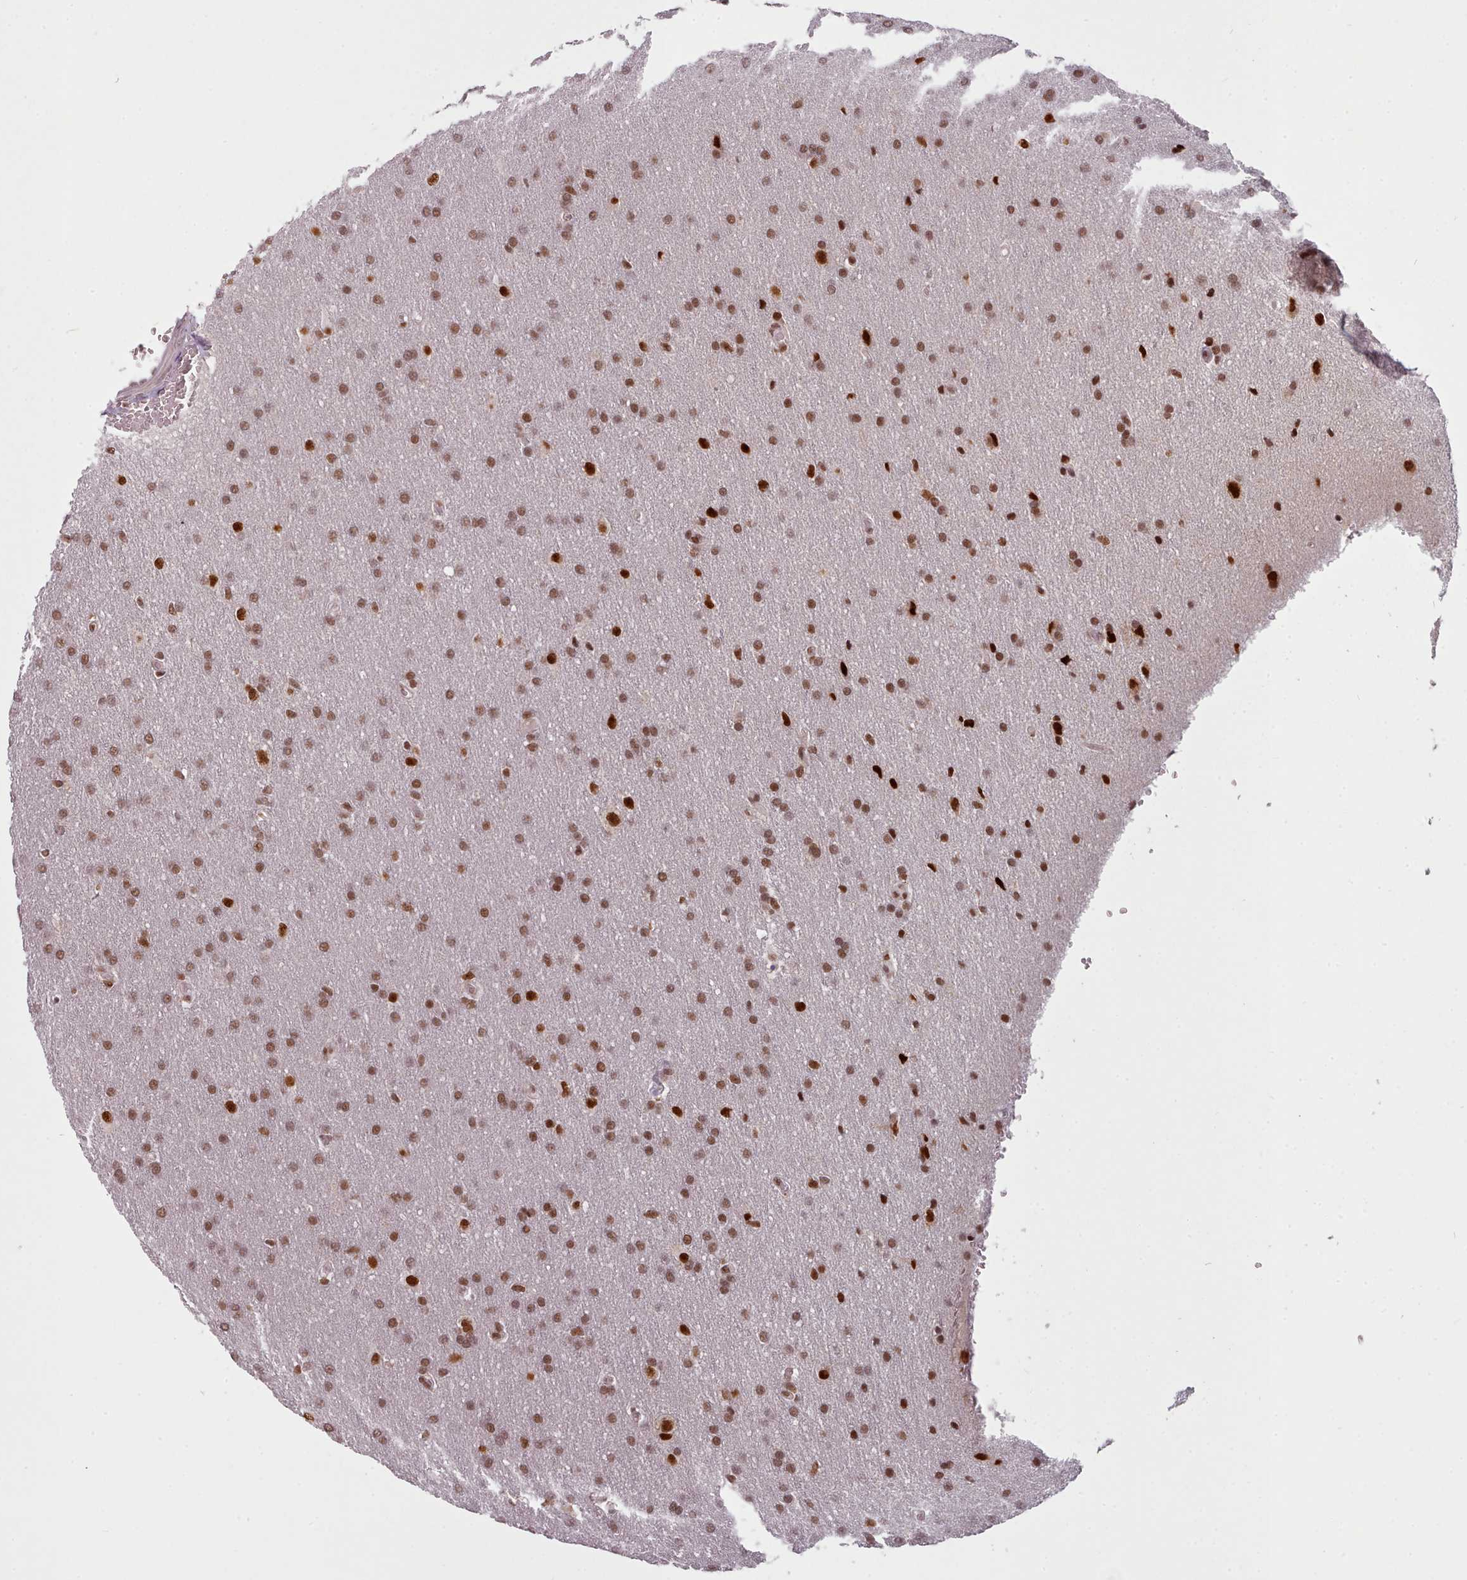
{"staining": {"intensity": "strong", "quantity": ">75%", "location": "nuclear"}, "tissue": "glioma", "cell_type": "Tumor cells", "image_type": "cancer", "snomed": [{"axis": "morphology", "description": "Glioma, malignant, Low grade"}, {"axis": "topography", "description": "Brain"}], "caption": "Protein expression analysis of malignant low-grade glioma displays strong nuclear positivity in approximately >75% of tumor cells.", "gene": "SRSF9", "patient": {"sex": "female", "age": 32}}